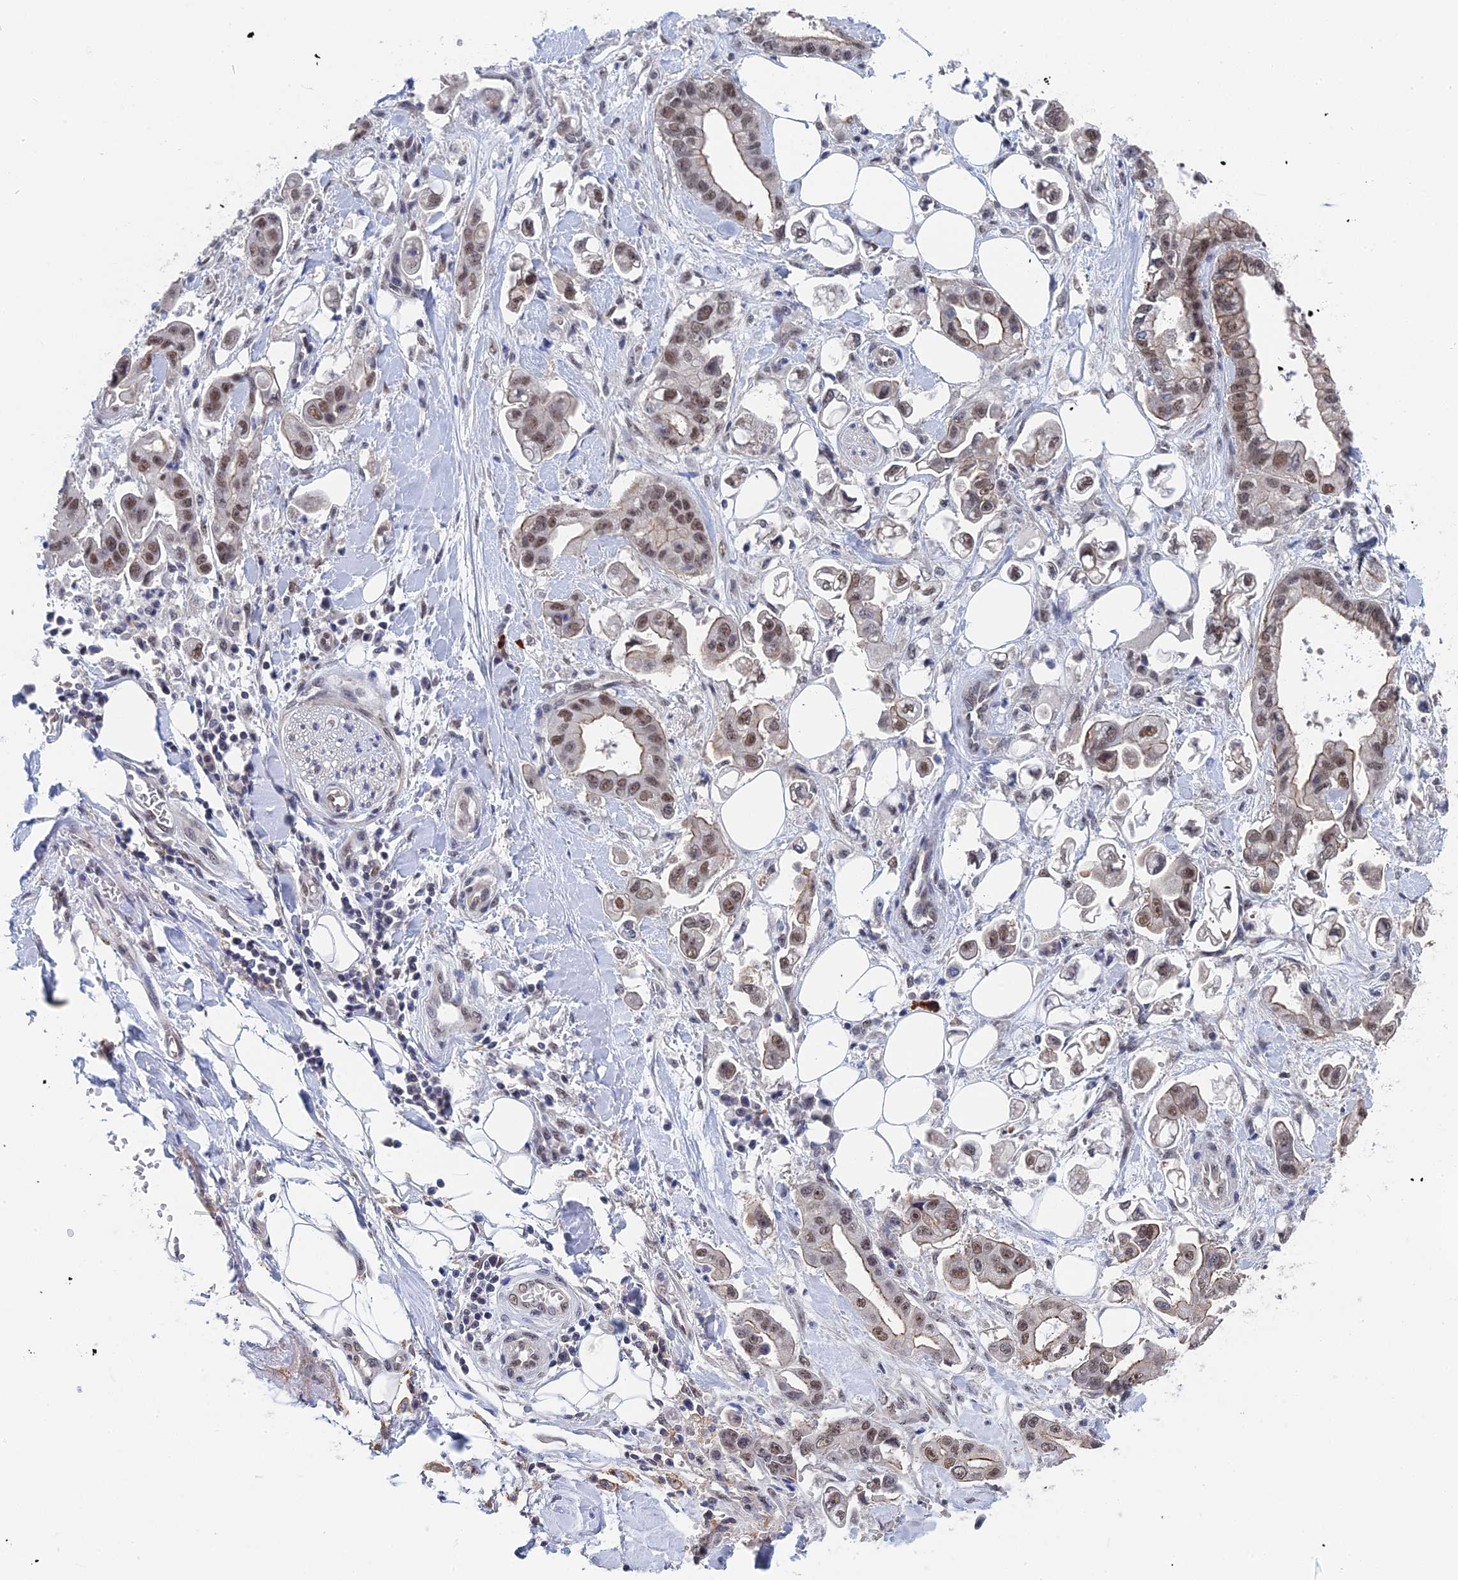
{"staining": {"intensity": "moderate", "quantity": ">75%", "location": "nuclear"}, "tissue": "stomach cancer", "cell_type": "Tumor cells", "image_type": "cancer", "snomed": [{"axis": "morphology", "description": "Adenocarcinoma, NOS"}, {"axis": "topography", "description": "Stomach"}], "caption": "Immunohistochemical staining of stomach adenocarcinoma reveals moderate nuclear protein staining in approximately >75% of tumor cells. (DAB IHC with brightfield microscopy, high magnification).", "gene": "TSSC4", "patient": {"sex": "male", "age": 62}}